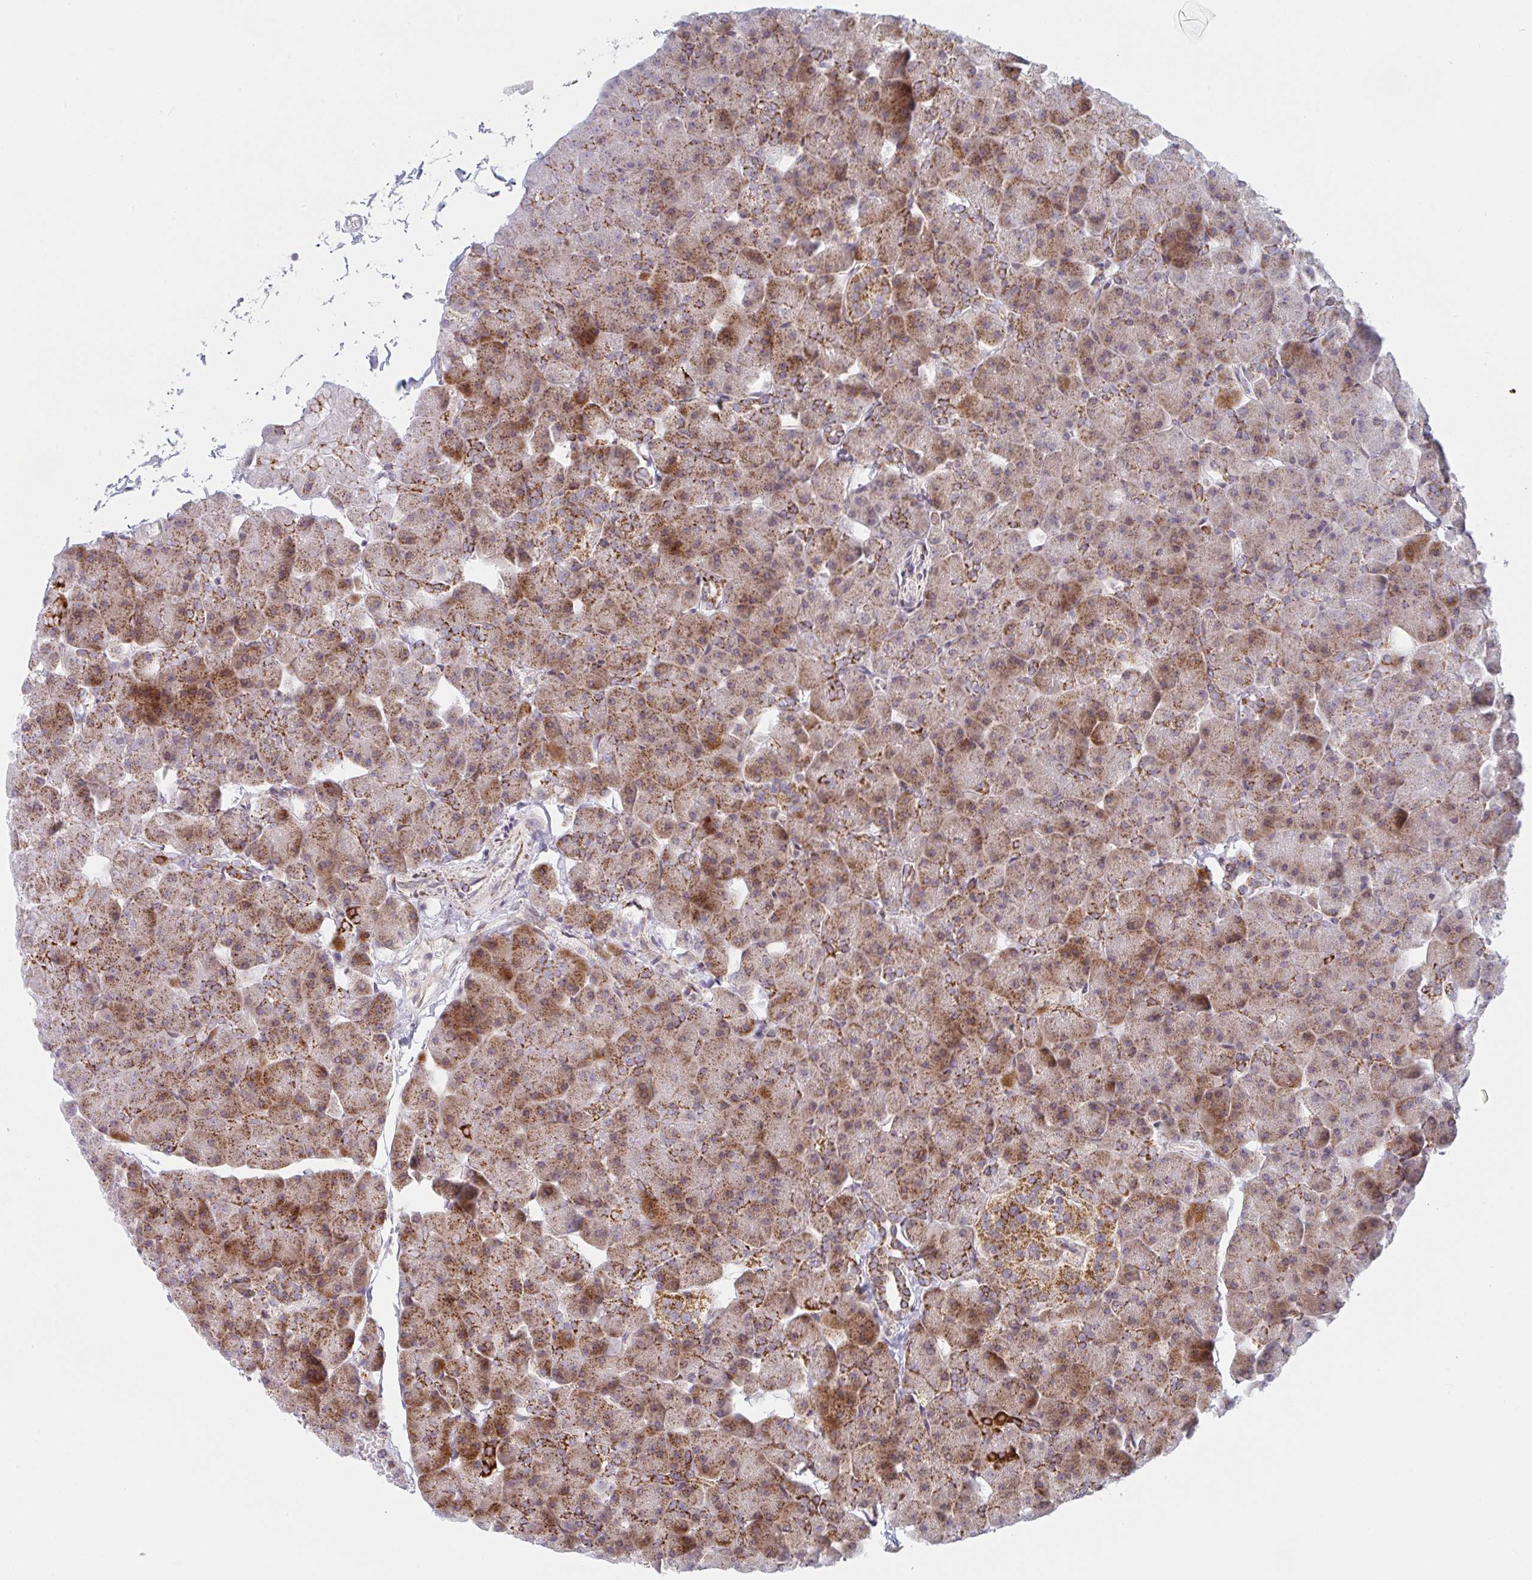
{"staining": {"intensity": "moderate", "quantity": ">75%", "location": "cytoplasmic/membranous"}, "tissue": "pancreas", "cell_type": "Exocrine glandular cells", "image_type": "normal", "snomed": [{"axis": "morphology", "description": "Normal tissue, NOS"}, {"axis": "topography", "description": "Pancreas"}], "caption": "A brown stain shows moderate cytoplasmic/membranous positivity of a protein in exocrine glandular cells of normal pancreas.", "gene": "PRKCH", "patient": {"sex": "male", "age": 35}}